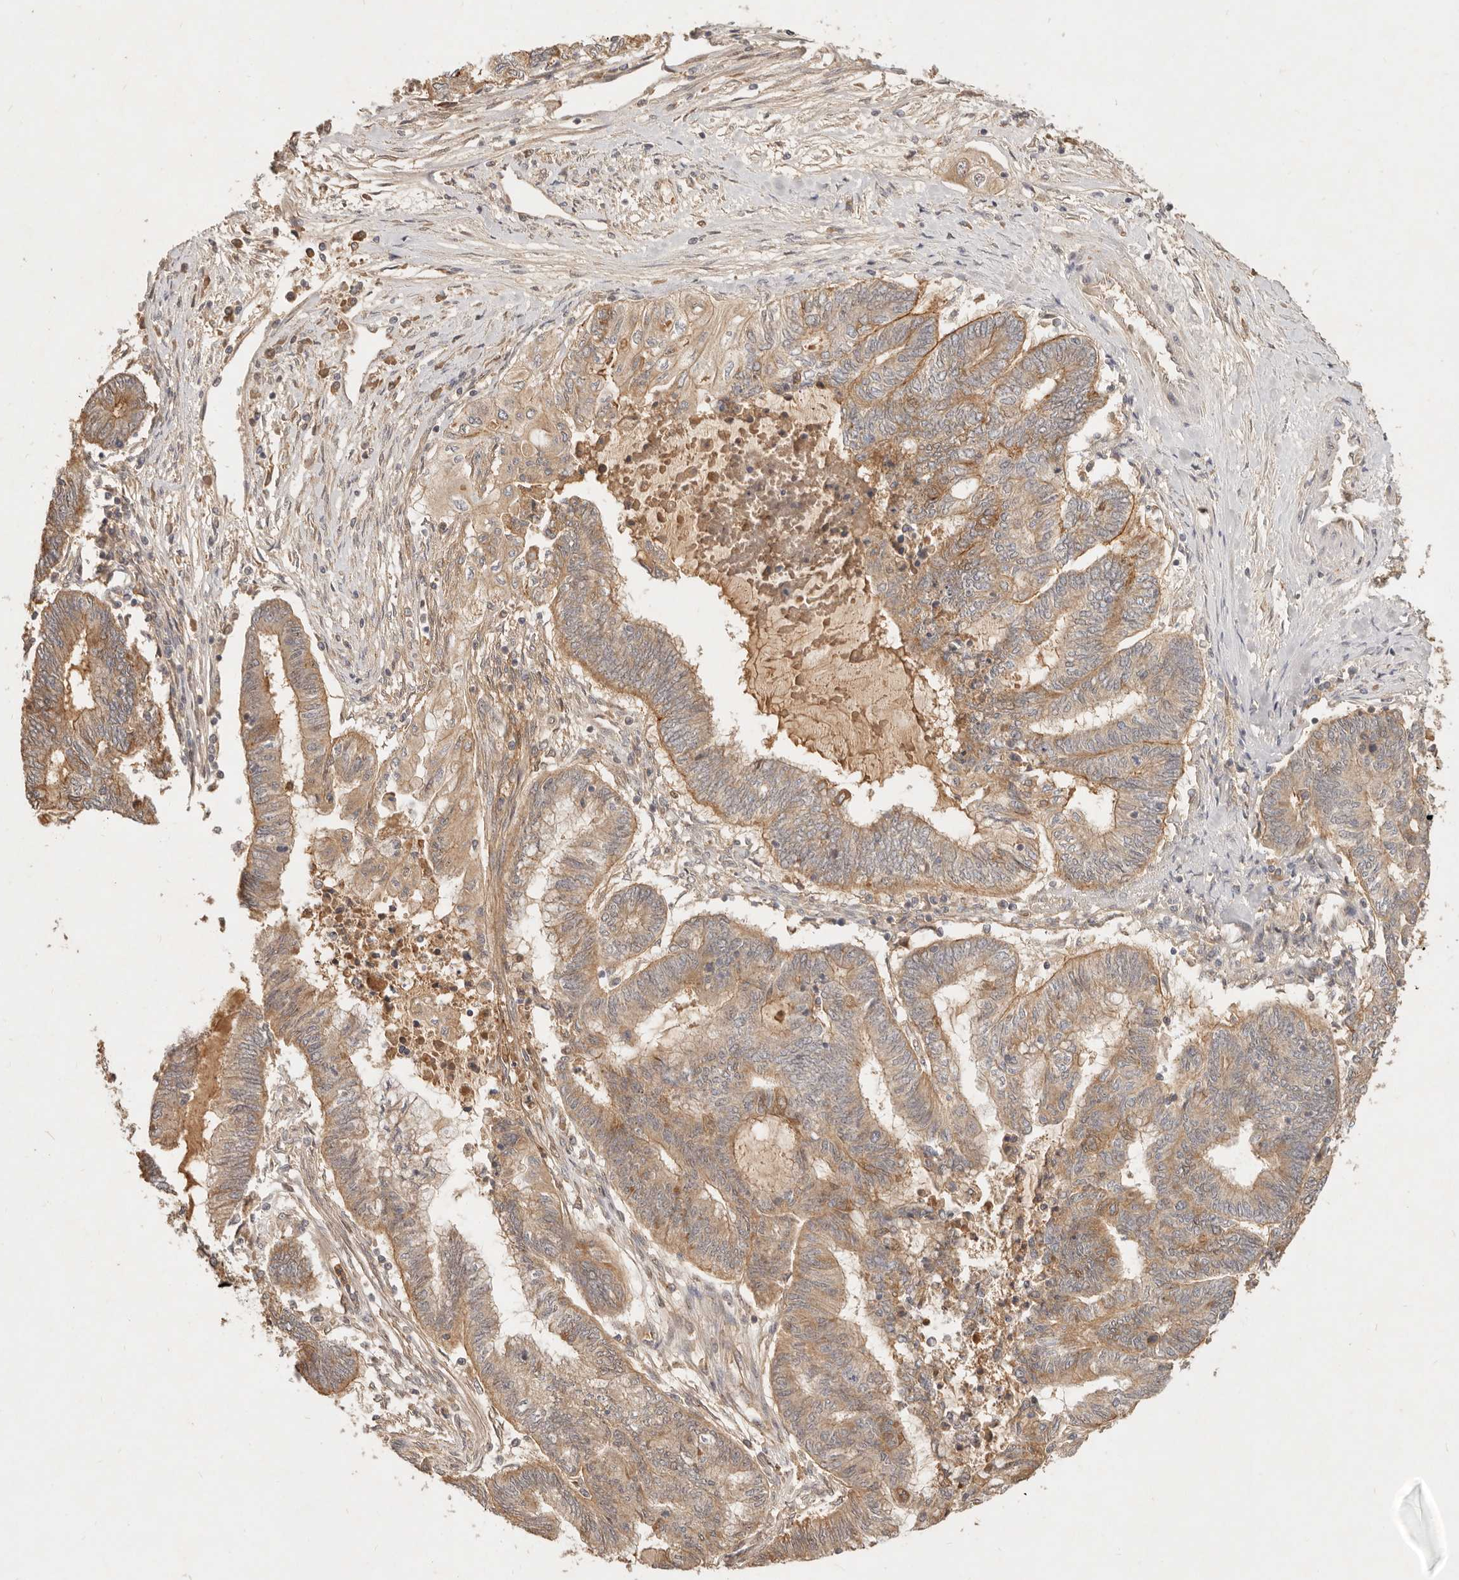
{"staining": {"intensity": "moderate", "quantity": ">75%", "location": "cytoplasmic/membranous"}, "tissue": "endometrial cancer", "cell_type": "Tumor cells", "image_type": "cancer", "snomed": [{"axis": "morphology", "description": "Adenocarcinoma, NOS"}, {"axis": "topography", "description": "Uterus"}, {"axis": "topography", "description": "Endometrium"}], "caption": "Protein expression analysis of endometrial cancer (adenocarcinoma) demonstrates moderate cytoplasmic/membranous expression in approximately >75% of tumor cells.", "gene": "FREM2", "patient": {"sex": "female", "age": 70}}